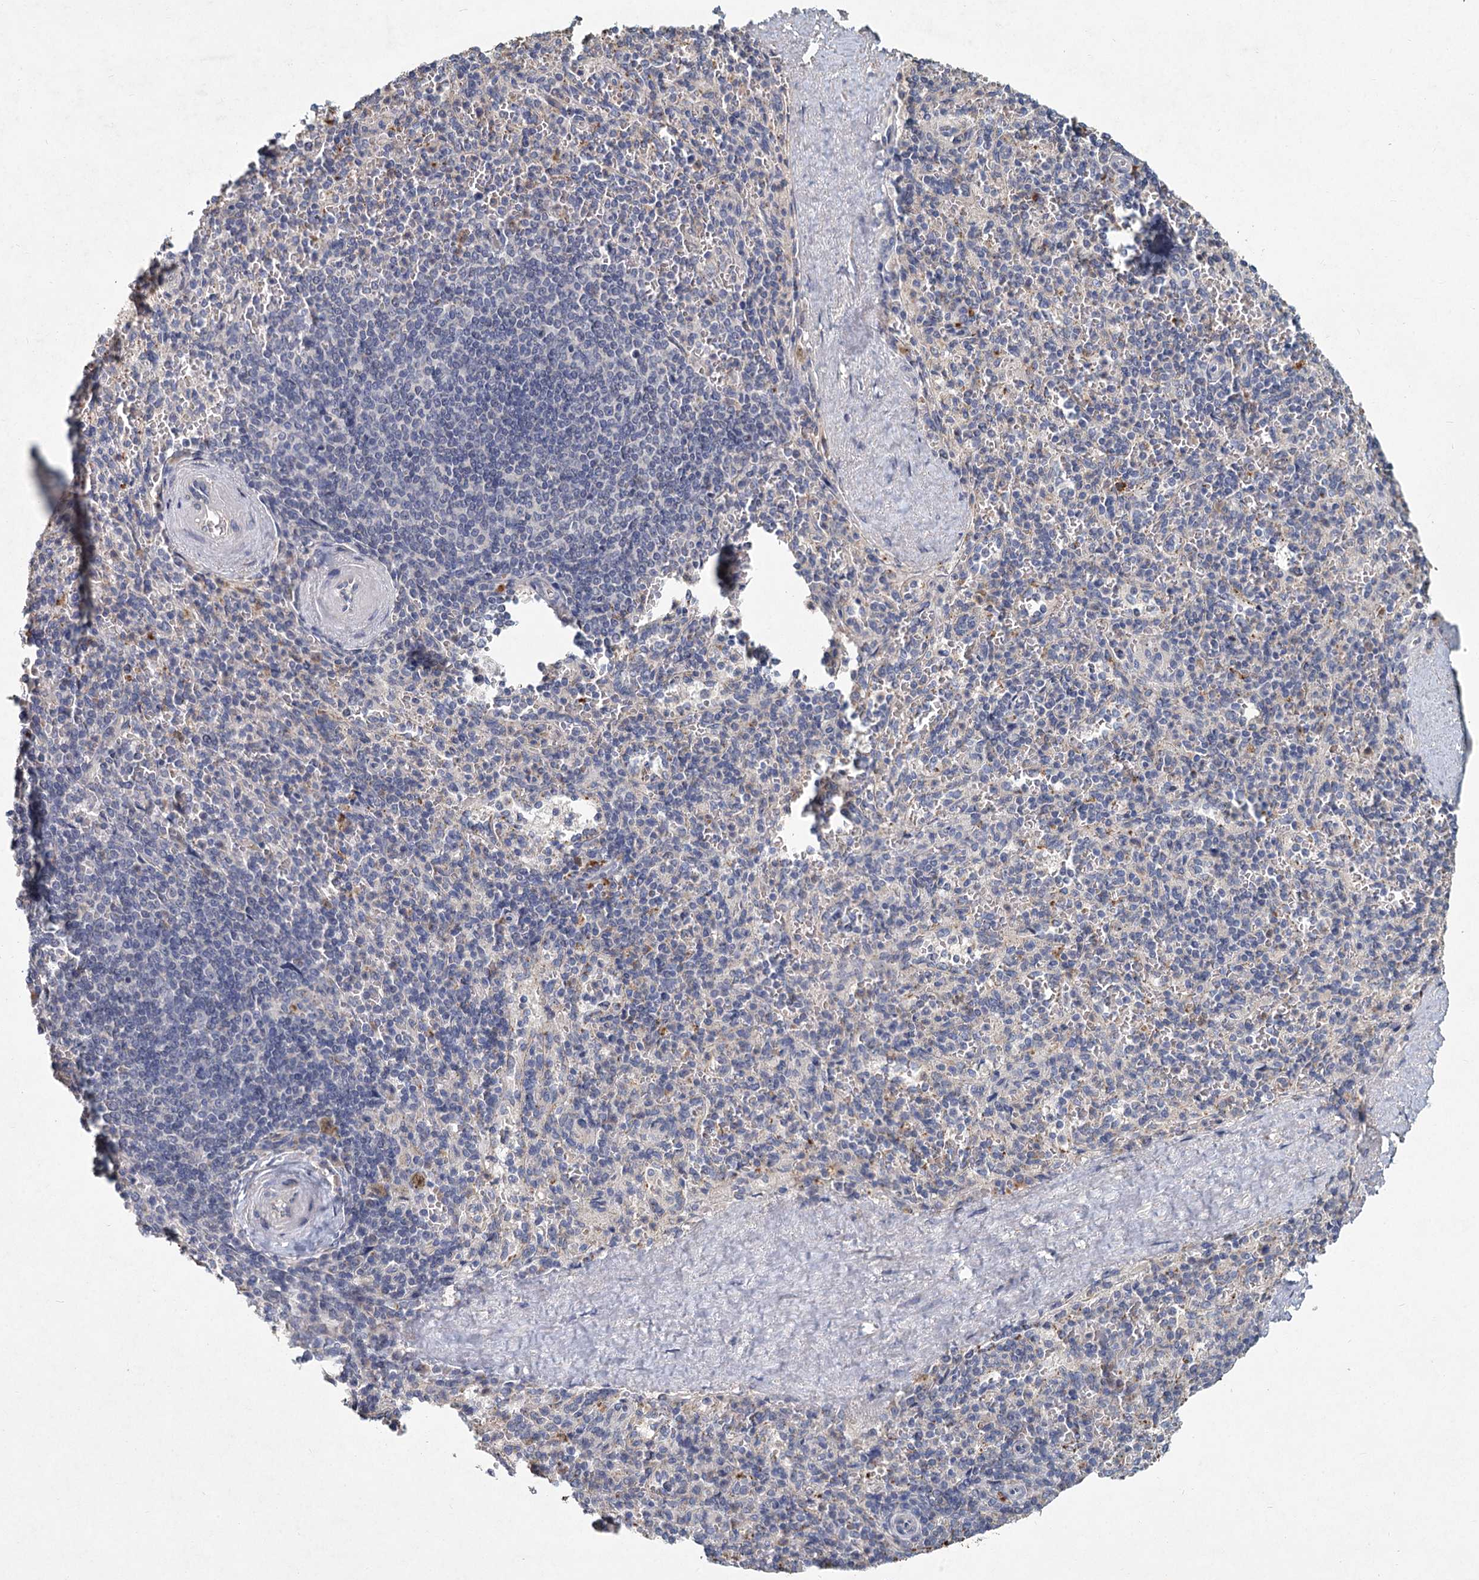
{"staining": {"intensity": "weak", "quantity": "<25%", "location": "cytoplasmic/membranous"}, "tissue": "spleen", "cell_type": "Cells in red pulp", "image_type": "normal", "snomed": [{"axis": "morphology", "description": "Normal tissue, NOS"}, {"axis": "topography", "description": "Spleen"}], "caption": "The image reveals no significant staining in cells in red pulp of spleen. The staining was performed using DAB (3,3'-diaminobenzidine) to visualize the protein expression in brown, while the nuclei were stained in blue with hematoxylin (Magnification: 20x).", "gene": "HES2", "patient": {"sex": "male", "age": 82}}